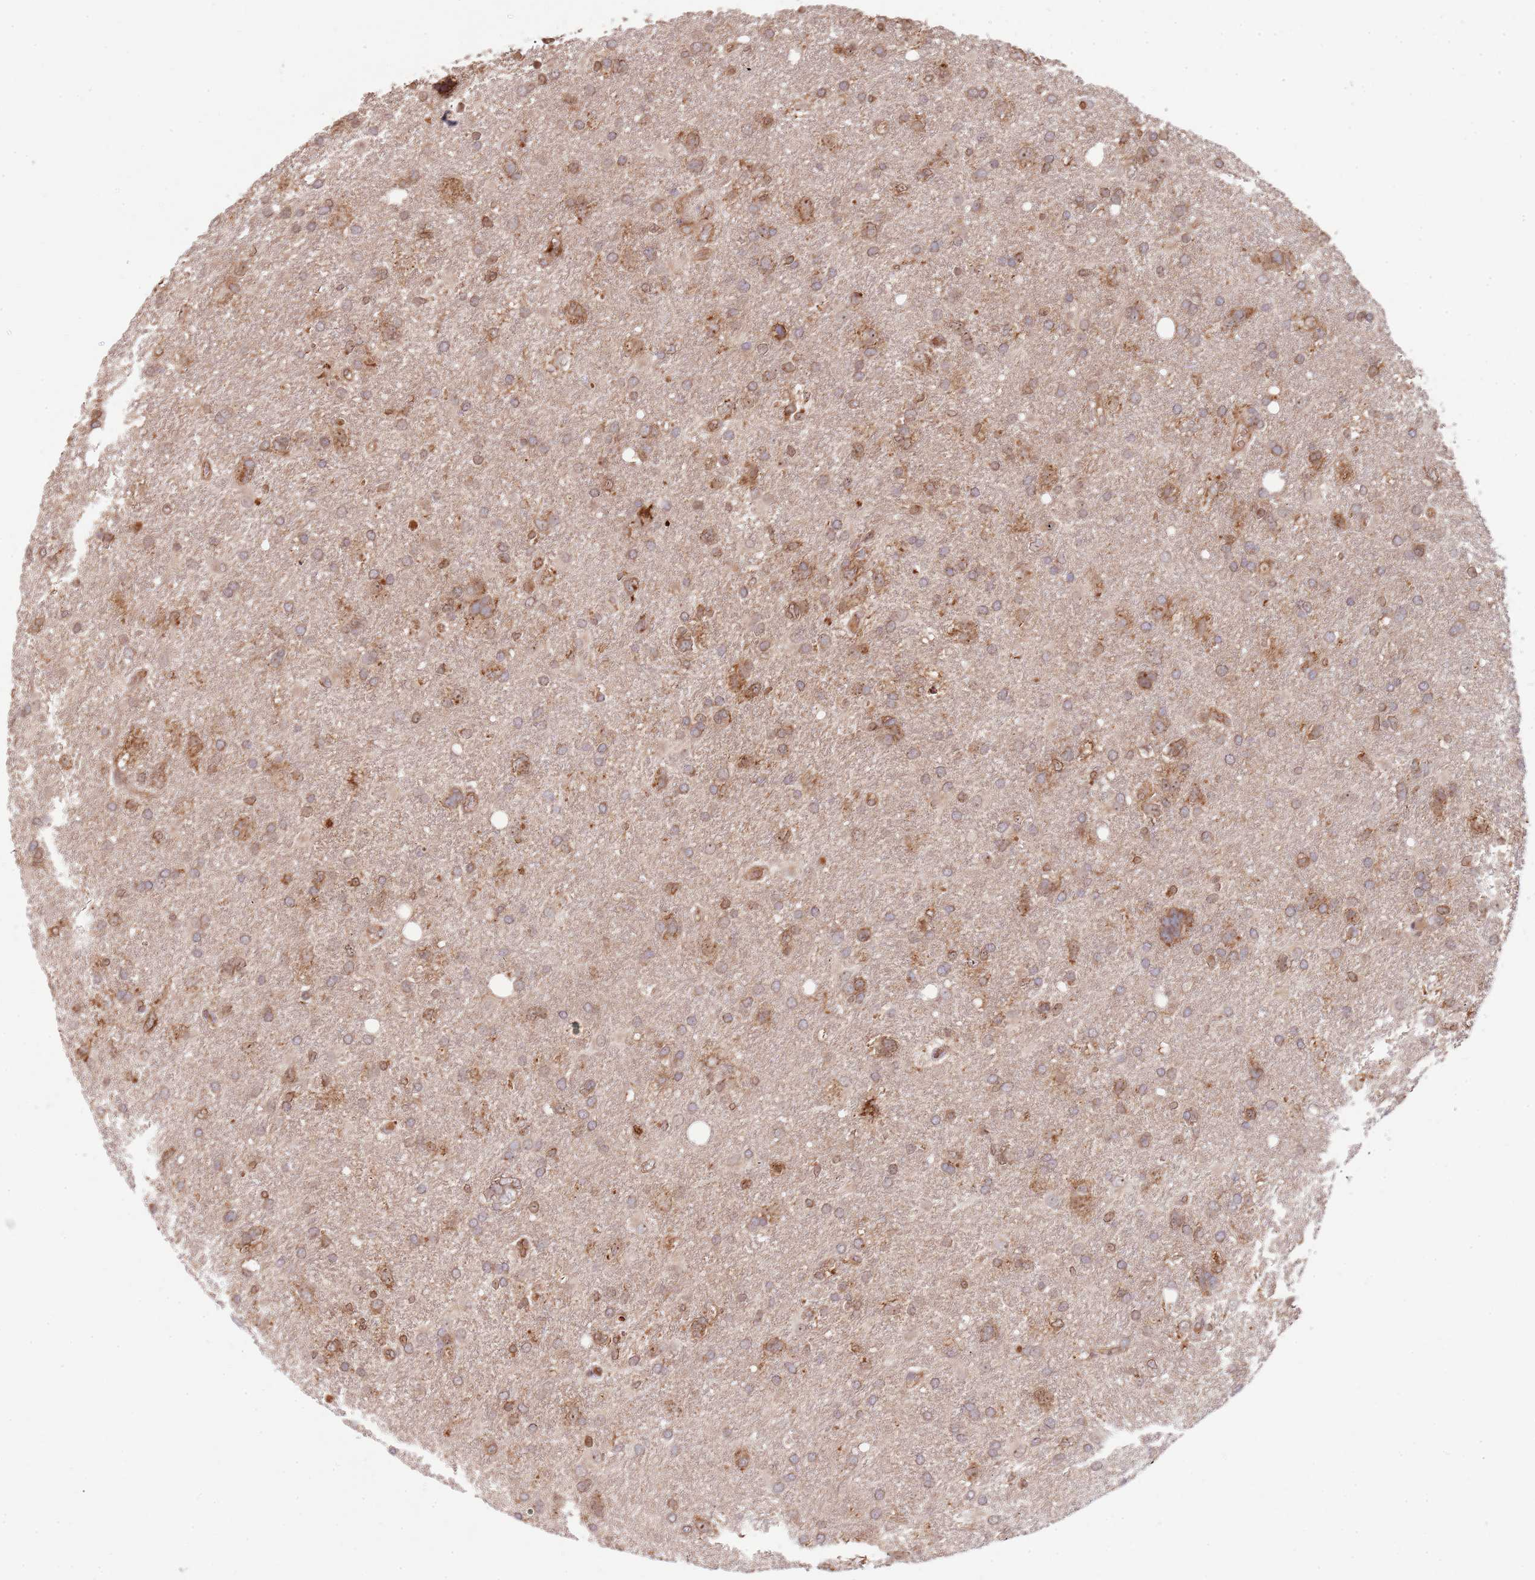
{"staining": {"intensity": "moderate", "quantity": "25%-75%", "location": "cytoplasmic/membranous"}, "tissue": "glioma", "cell_type": "Tumor cells", "image_type": "cancer", "snomed": [{"axis": "morphology", "description": "Glioma, malignant, High grade"}, {"axis": "topography", "description": "Brain"}], "caption": "About 25%-75% of tumor cells in human malignant high-grade glioma show moderate cytoplasmic/membranous protein expression as visualized by brown immunohistochemical staining.", "gene": "DCHS1", "patient": {"sex": "male", "age": 61}}